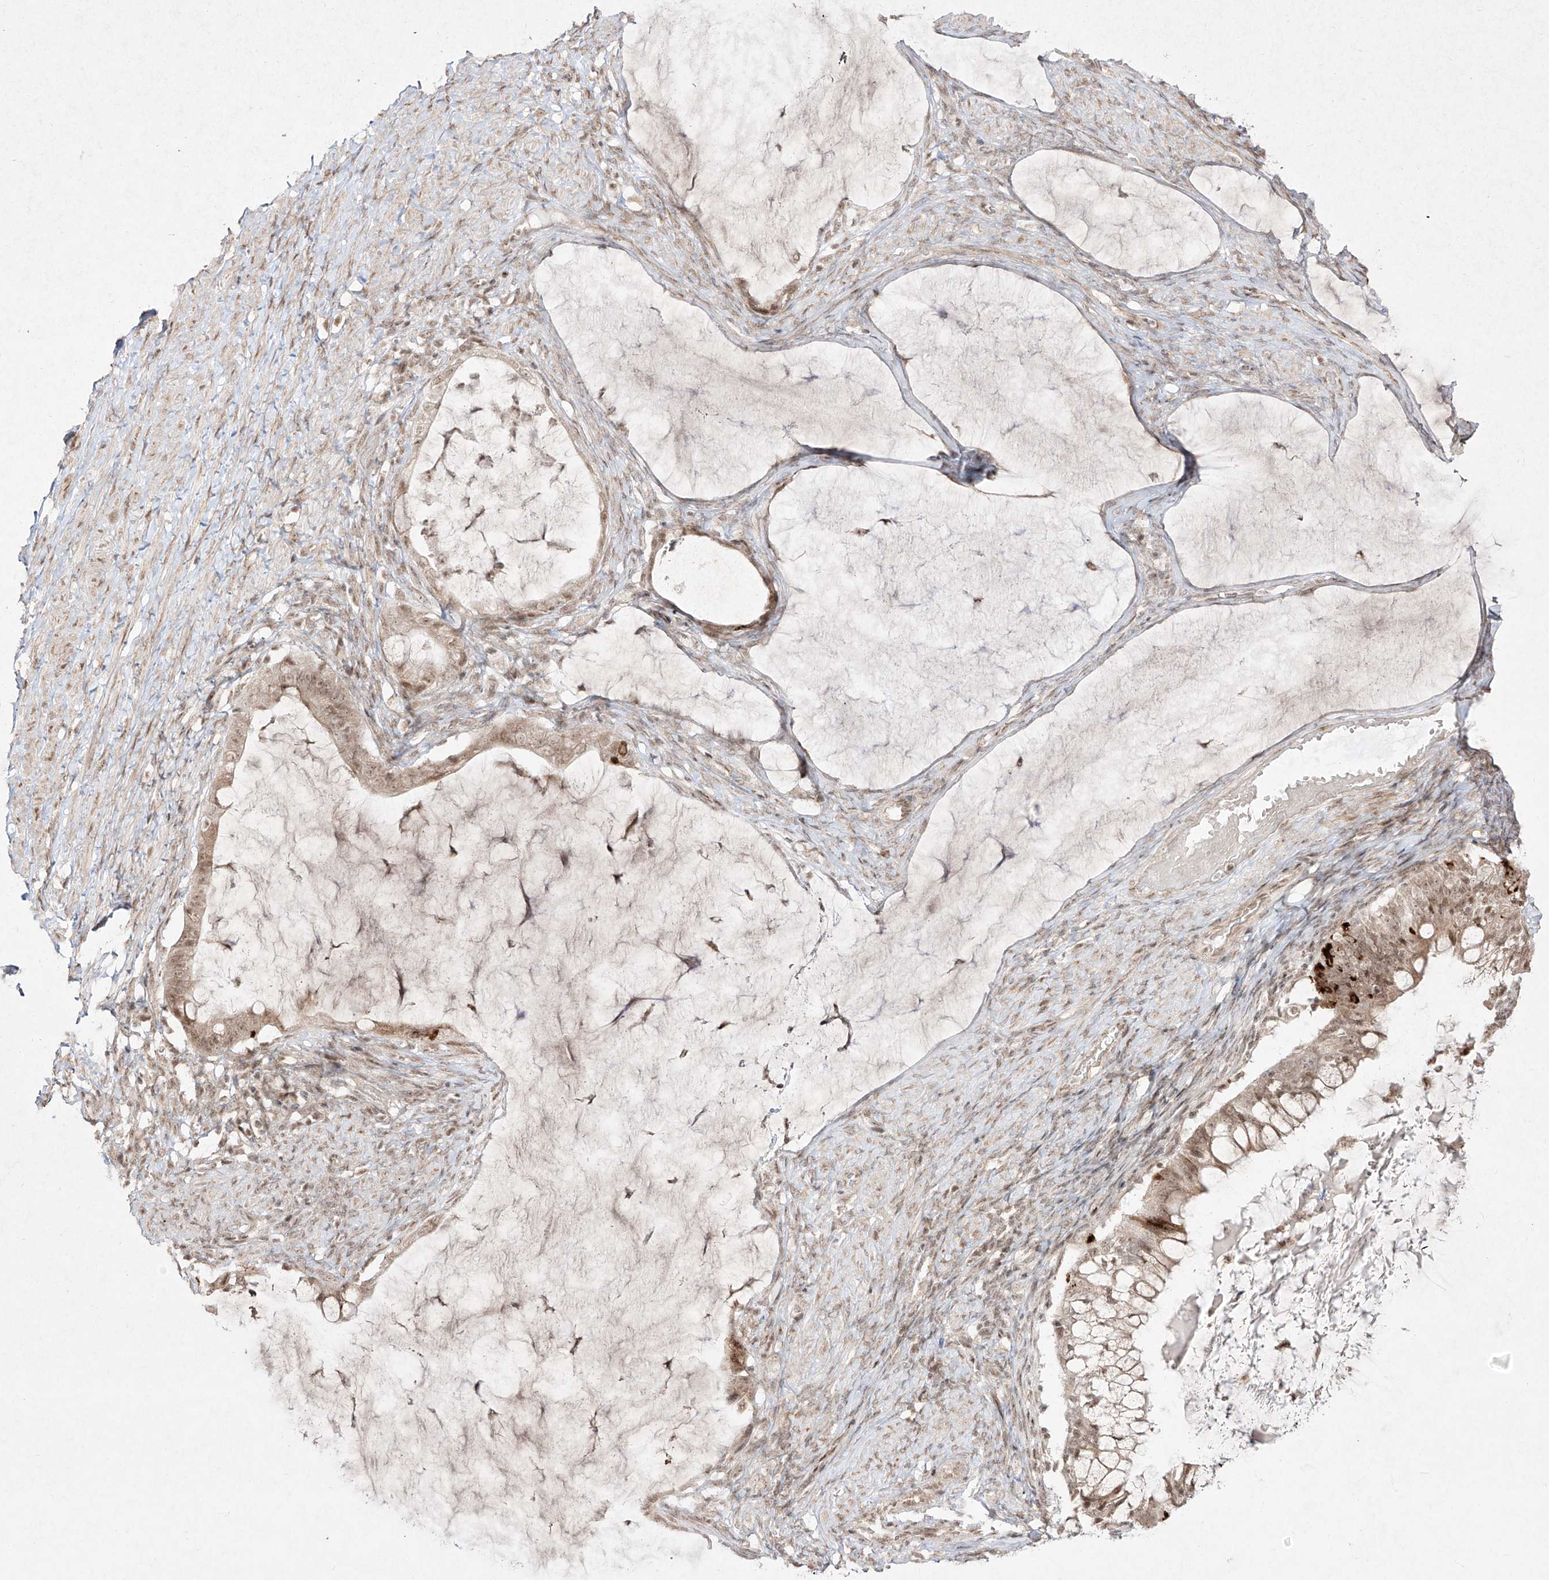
{"staining": {"intensity": "weak", "quantity": ">75%", "location": "cytoplasmic/membranous,nuclear"}, "tissue": "ovarian cancer", "cell_type": "Tumor cells", "image_type": "cancer", "snomed": [{"axis": "morphology", "description": "Cystadenocarcinoma, mucinous, NOS"}, {"axis": "topography", "description": "Ovary"}], "caption": "A histopathology image of human ovarian cancer stained for a protein exhibits weak cytoplasmic/membranous and nuclear brown staining in tumor cells.", "gene": "SNRNP27", "patient": {"sex": "female", "age": 61}}